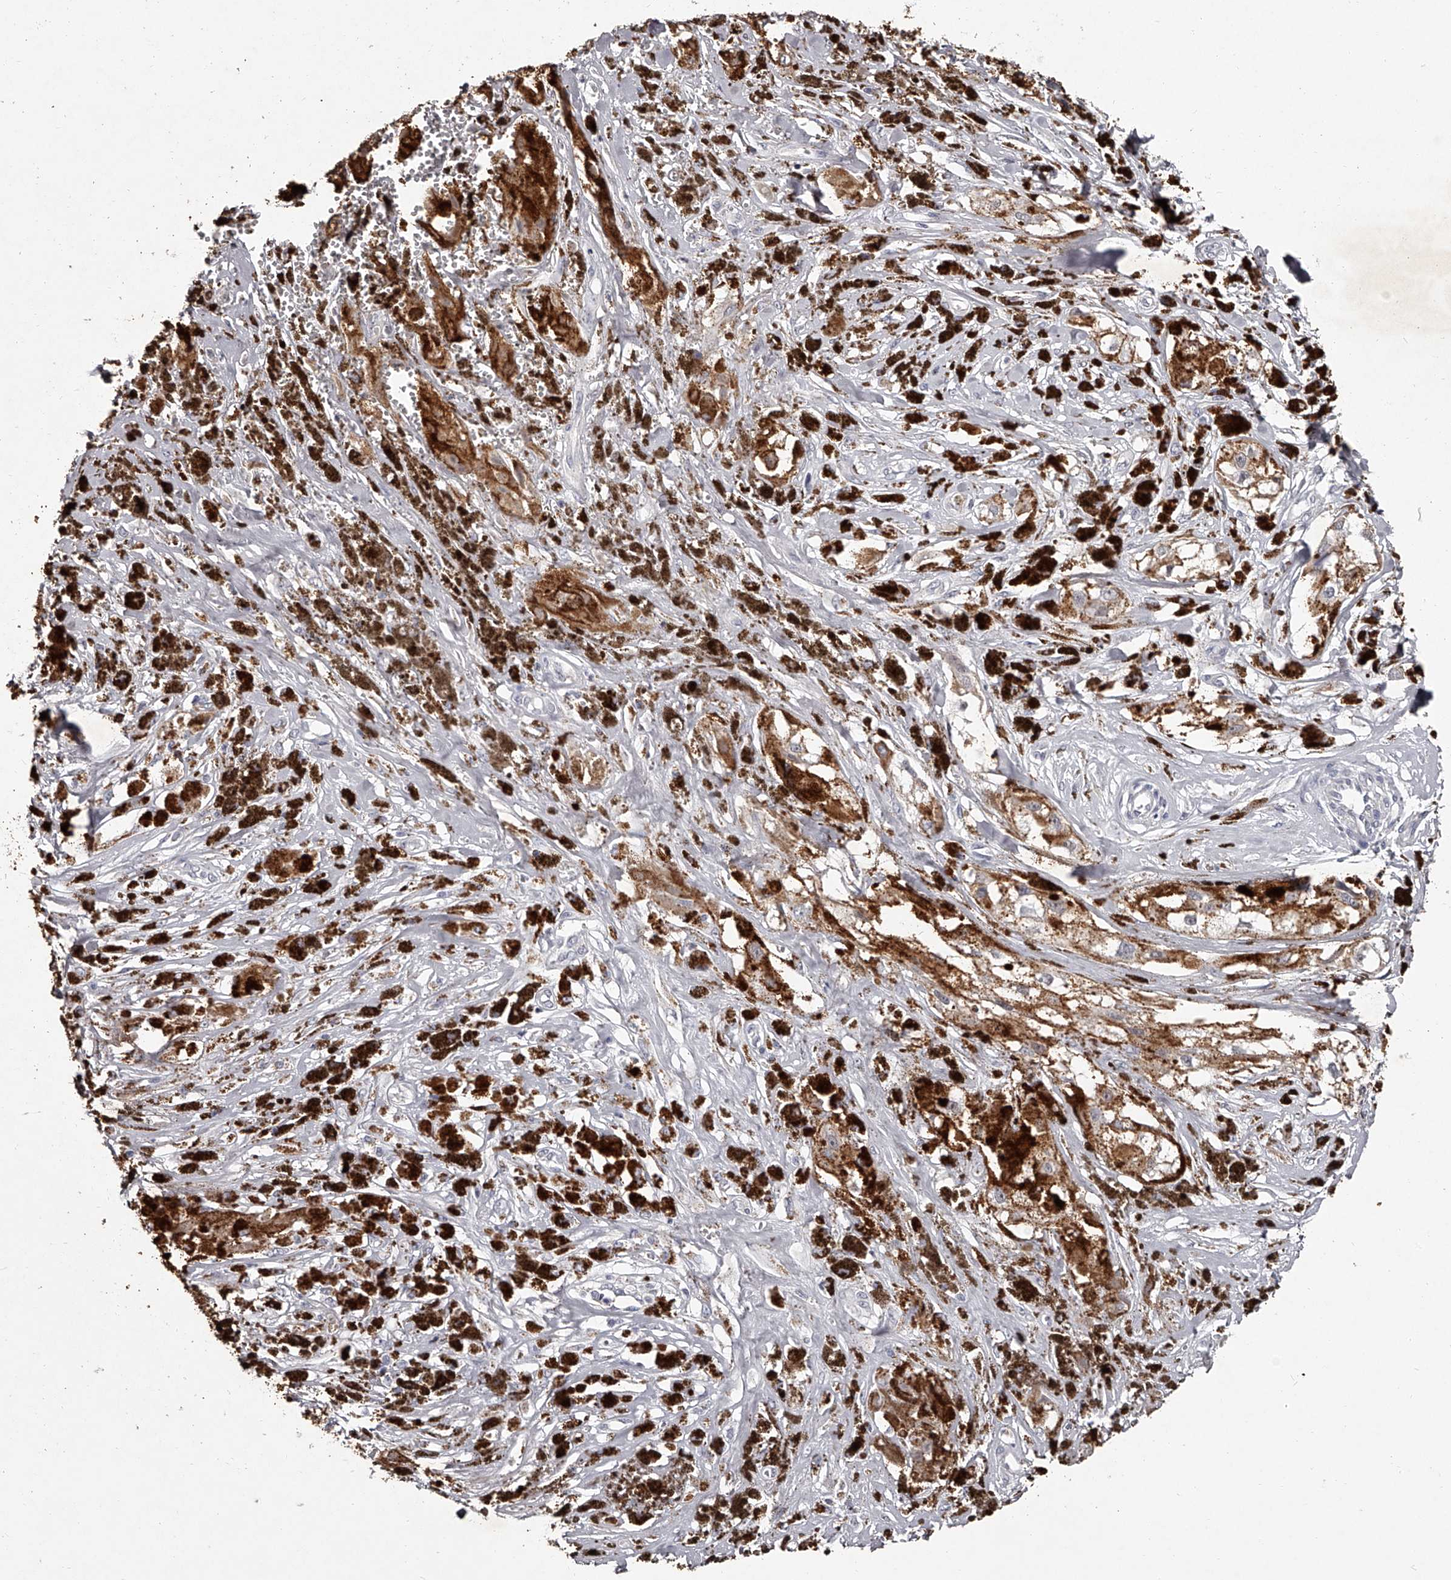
{"staining": {"intensity": "negative", "quantity": "none", "location": "none"}, "tissue": "melanoma", "cell_type": "Tumor cells", "image_type": "cancer", "snomed": [{"axis": "morphology", "description": "Malignant melanoma, NOS"}, {"axis": "topography", "description": "Skin"}], "caption": "A micrograph of malignant melanoma stained for a protein reveals no brown staining in tumor cells. The staining is performed using DAB brown chromogen with nuclei counter-stained in using hematoxylin.", "gene": "NT5DC1", "patient": {"sex": "male", "age": 88}}